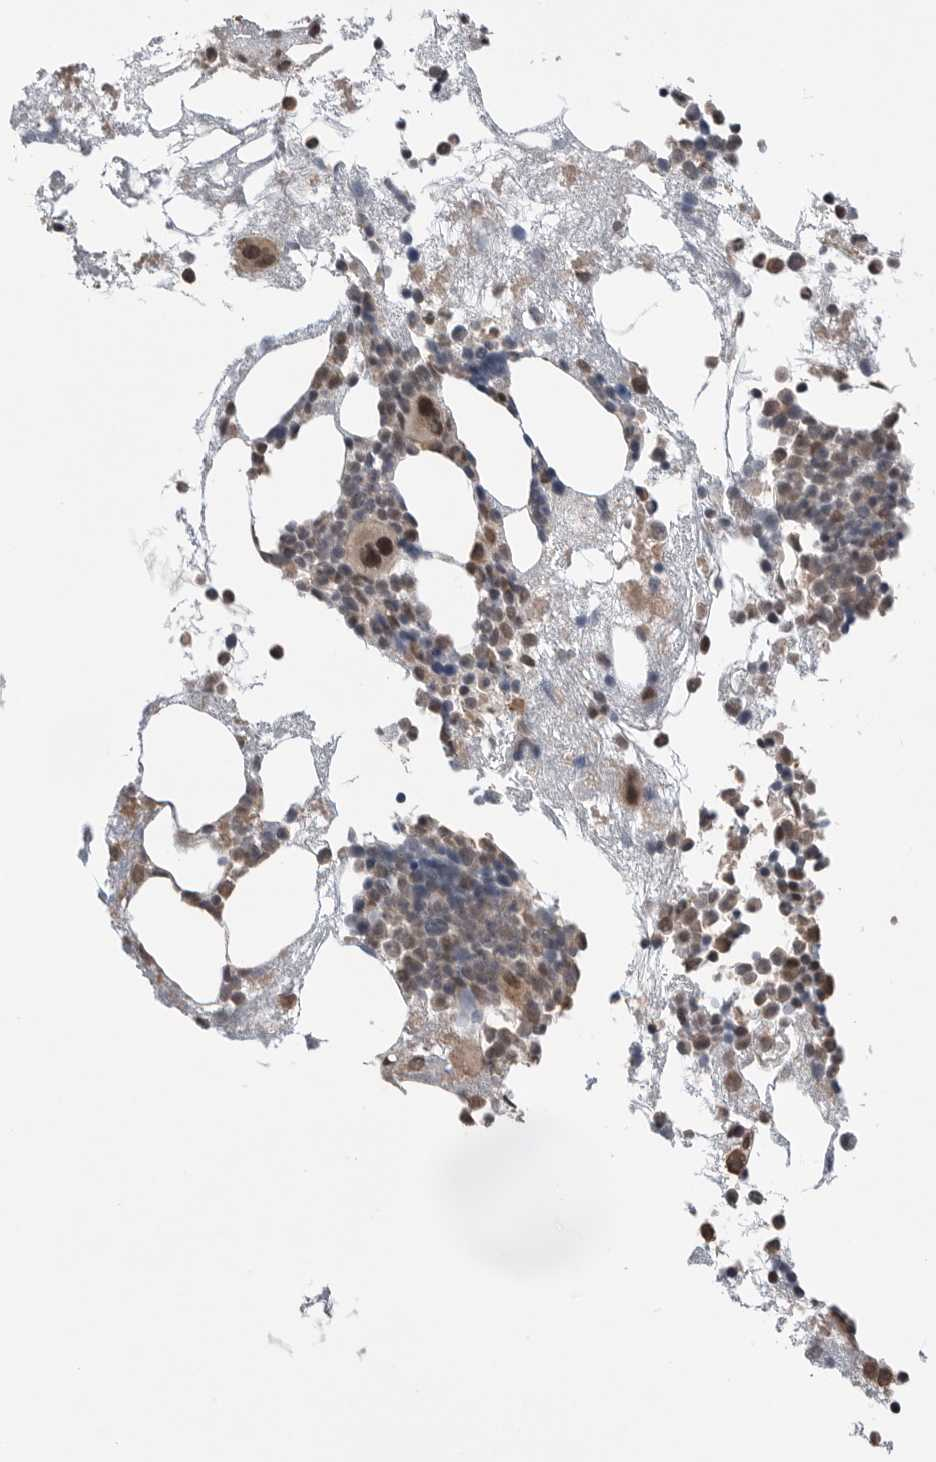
{"staining": {"intensity": "moderate", "quantity": "<25%", "location": "nuclear"}, "tissue": "bone marrow", "cell_type": "Hematopoietic cells", "image_type": "normal", "snomed": [{"axis": "morphology", "description": "Normal tissue, NOS"}, {"axis": "morphology", "description": "Inflammation, NOS"}, {"axis": "topography", "description": "Bone marrow"}], "caption": "Immunohistochemical staining of normal bone marrow exhibits low levels of moderate nuclear expression in approximately <25% of hematopoietic cells. (brown staining indicates protein expression, while blue staining denotes nuclei).", "gene": "NTAQ1", "patient": {"sex": "female", "age": 81}}